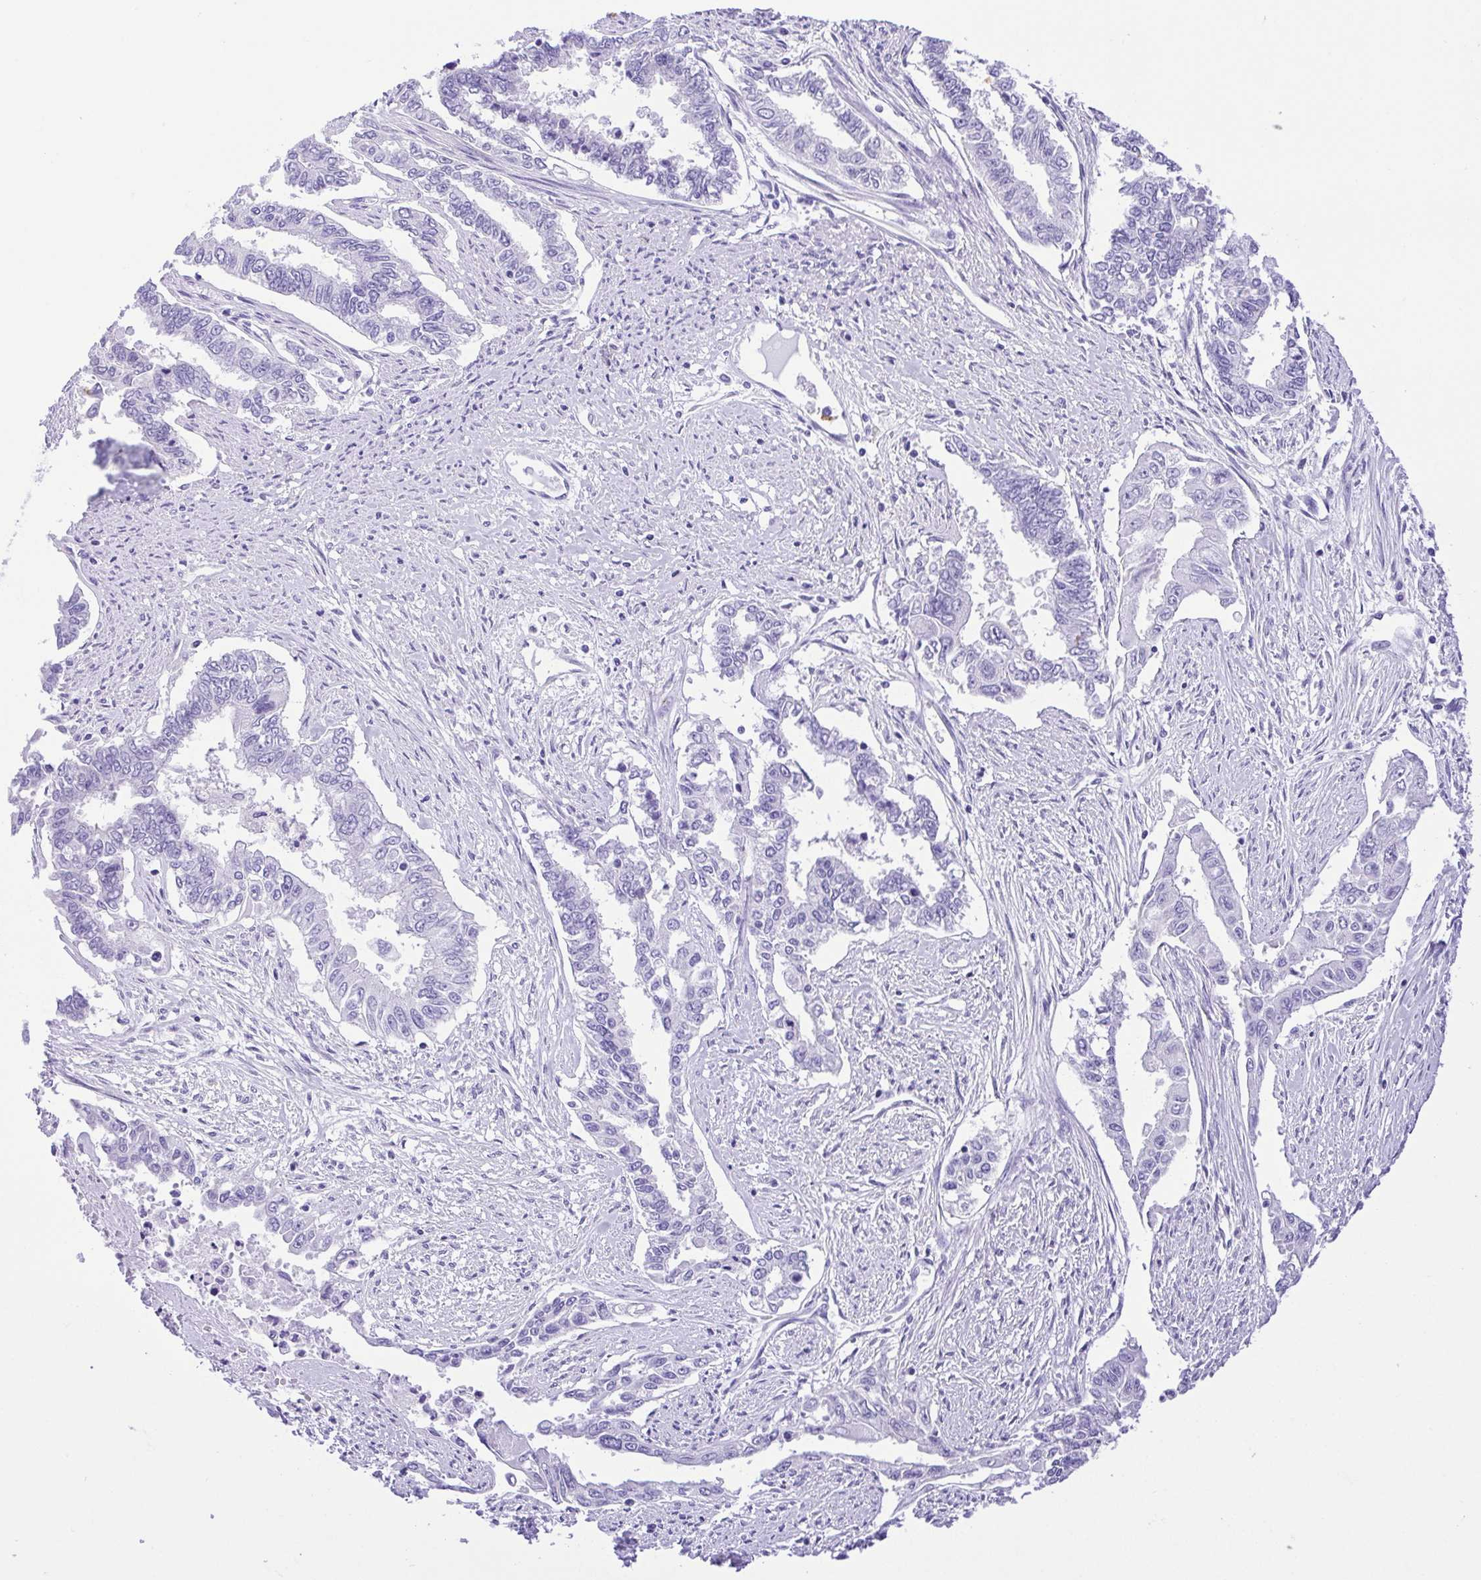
{"staining": {"intensity": "negative", "quantity": "none", "location": "none"}, "tissue": "endometrial cancer", "cell_type": "Tumor cells", "image_type": "cancer", "snomed": [{"axis": "morphology", "description": "Adenocarcinoma, NOS"}, {"axis": "topography", "description": "Uterus"}], "caption": "The photomicrograph demonstrates no significant positivity in tumor cells of adenocarcinoma (endometrial).", "gene": "CDSN", "patient": {"sex": "female", "age": 59}}